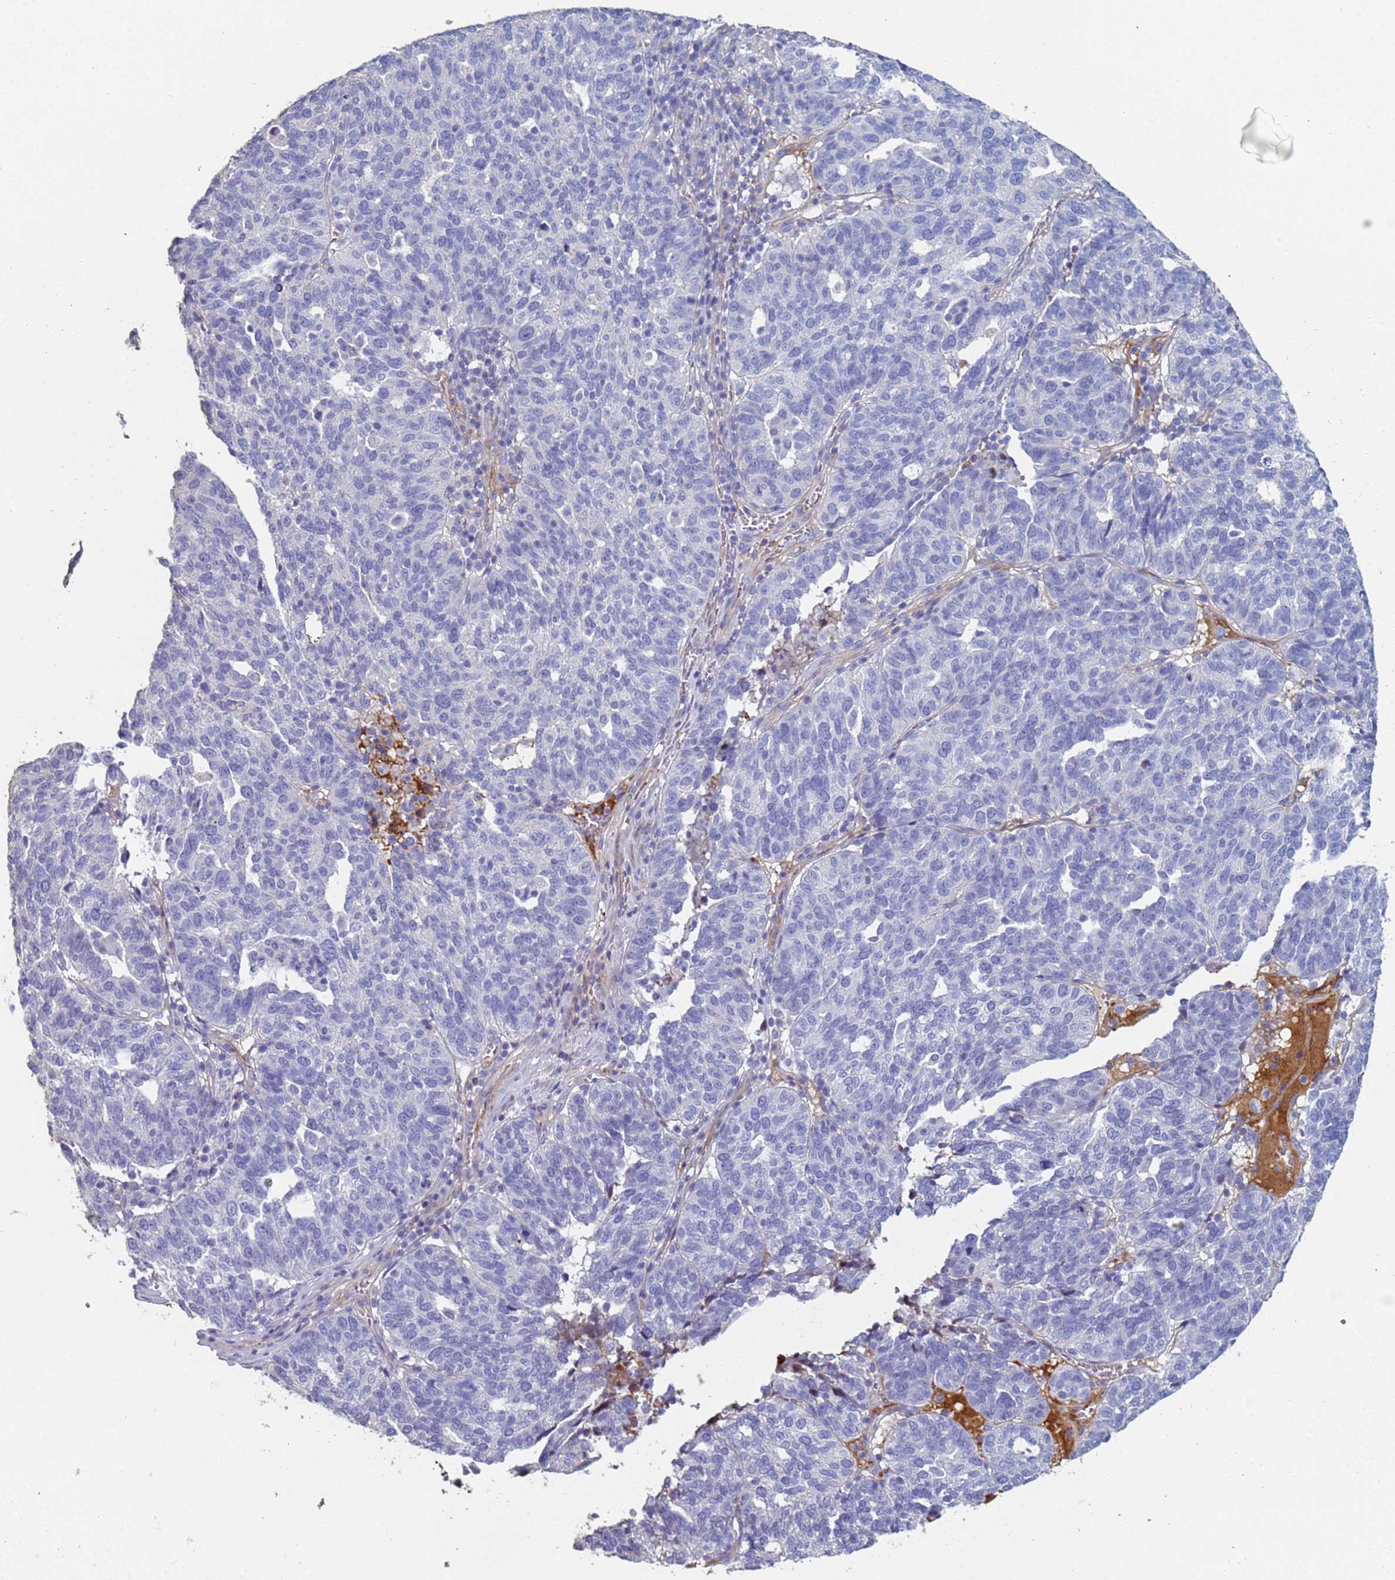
{"staining": {"intensity": "negative", "quantity": "none", "location": "none"}, "tissue": "ovarian cancer", "cell_type": "Tumor cells", "image_type": "cancer", "snomed": [{"axis": "morphology", "description": "Cystadenocarcinoma, serous, NOS"}, {"axis": "topography", "description": "Ovary"}], "caption": "Ovarian cancer (serous cystadenocarcinoma) stained for a protein using immunohistochemistry demonstrates no staining tumor cells.", "gene": "ABCA8", "patient": {"sex": "female", "age": 59}}